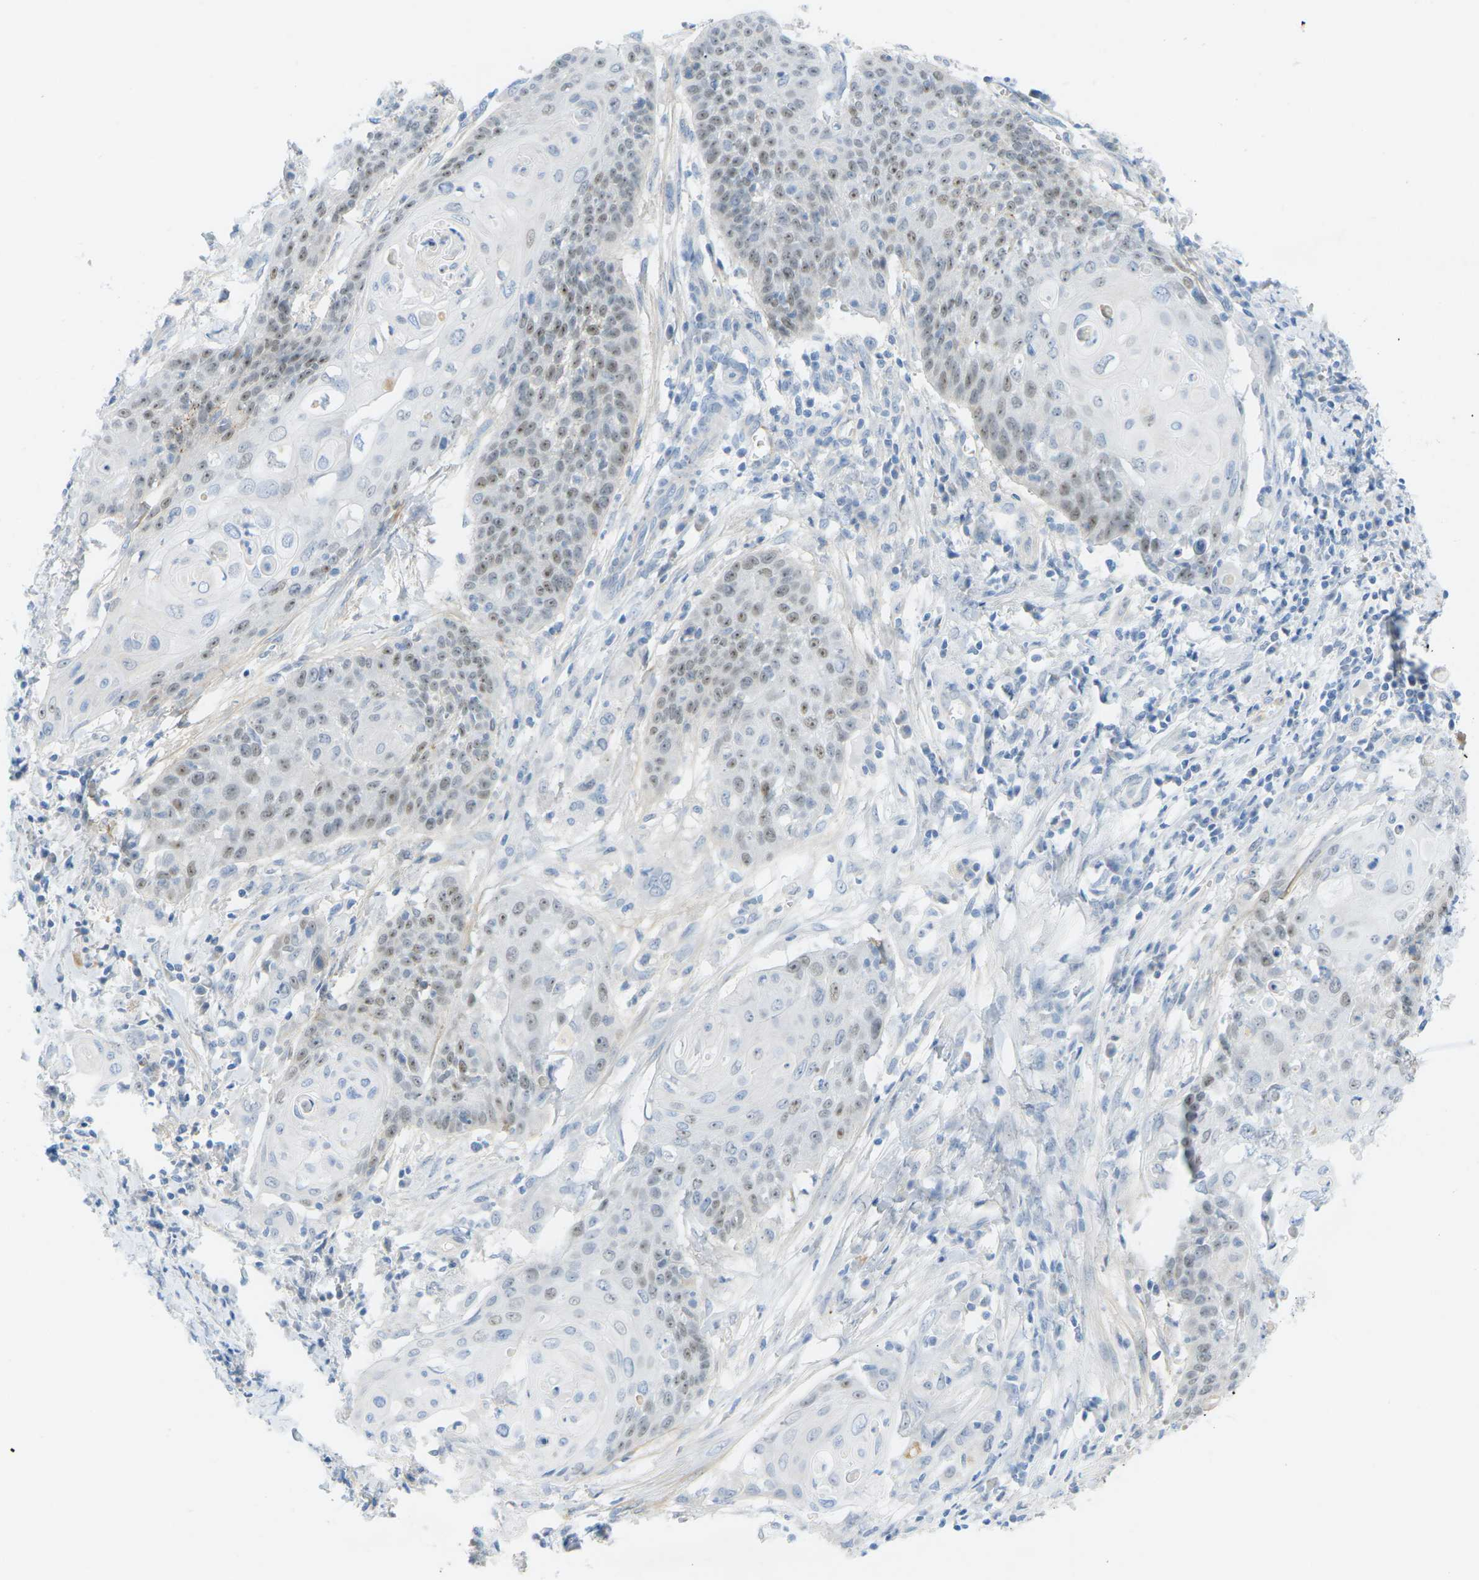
{"staining": {"intensity": "moderate", "quantity": "25%-75%", "location": "nuclear"}, "tissue": "cervical cancer", "cell_type": "Tumor cells", "image_type": "cancer", "snomed": [{"axis": "morphology", "description": "Squamous cell carcinoma, NOS"}, {"axis": "topography", "description": "Cervix"}], "caption": "The histopathology image displays staining of cervical cancer, revealing moderate nuclear protein positivity (brown color) within tumor cells.", "gene": "HLTF", "patient": {"sex": "female", "age": 39}}